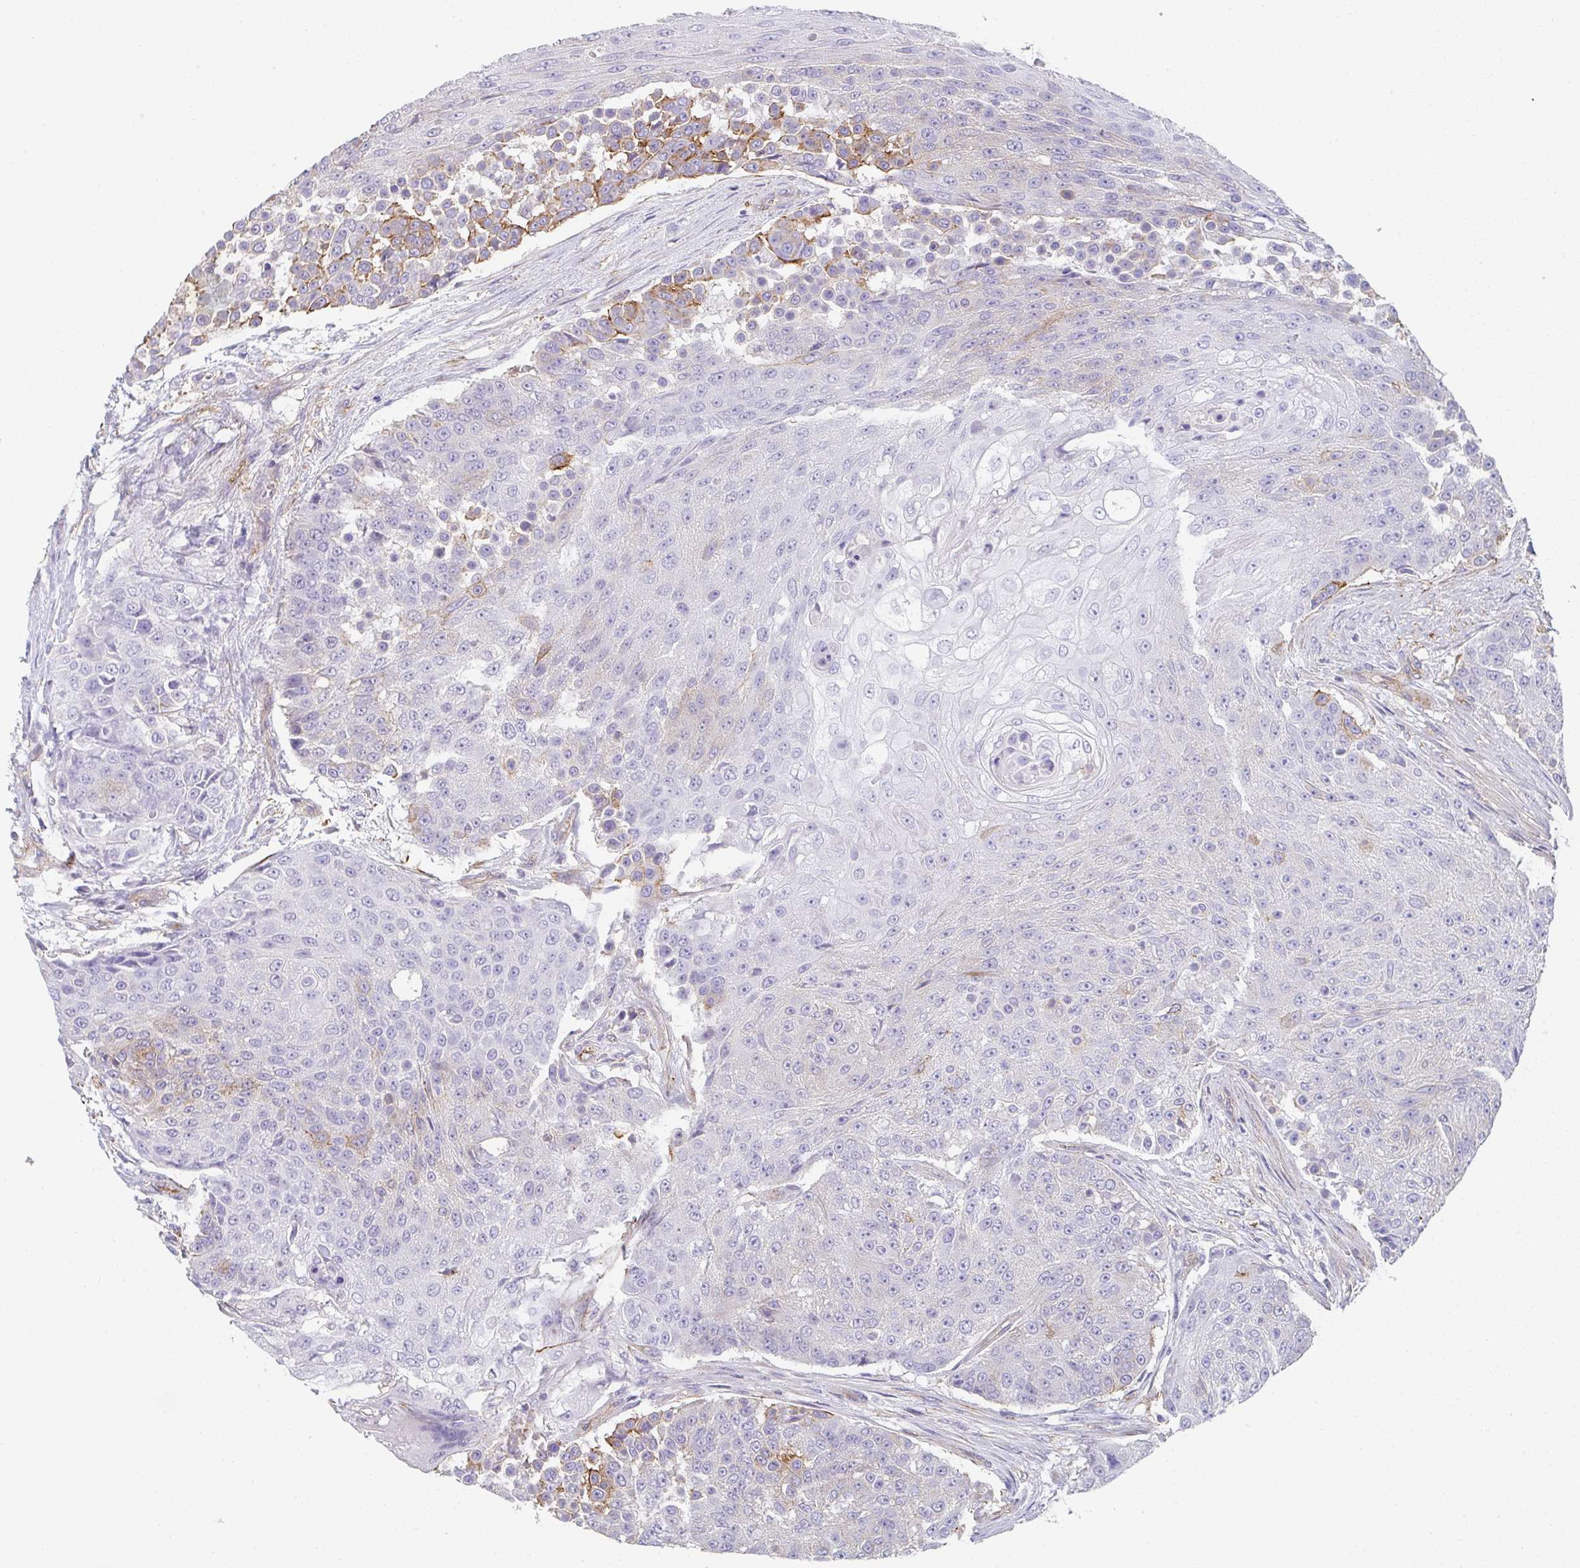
{"staining": {"intensity": "moderate", "quantity": "<25%", "location": "cytoplasmic/membranous"}, "tissue": "urothelial cancer", "cell_type": "Tumor cells", "image_type": "cancer", "snomed": [{"axis": "morphology", "description": "Urothelial carcinoma, High grade"}, {"axis": "topography", "description": "Urinary bladder"}], "caption": "Urothelial cancer stained for a protein demonstrates moderate cytoplasmic/membranous positivity in tumor cells.", "gene": "DBN1", "patient": {"sex": "female", "age": 63}}